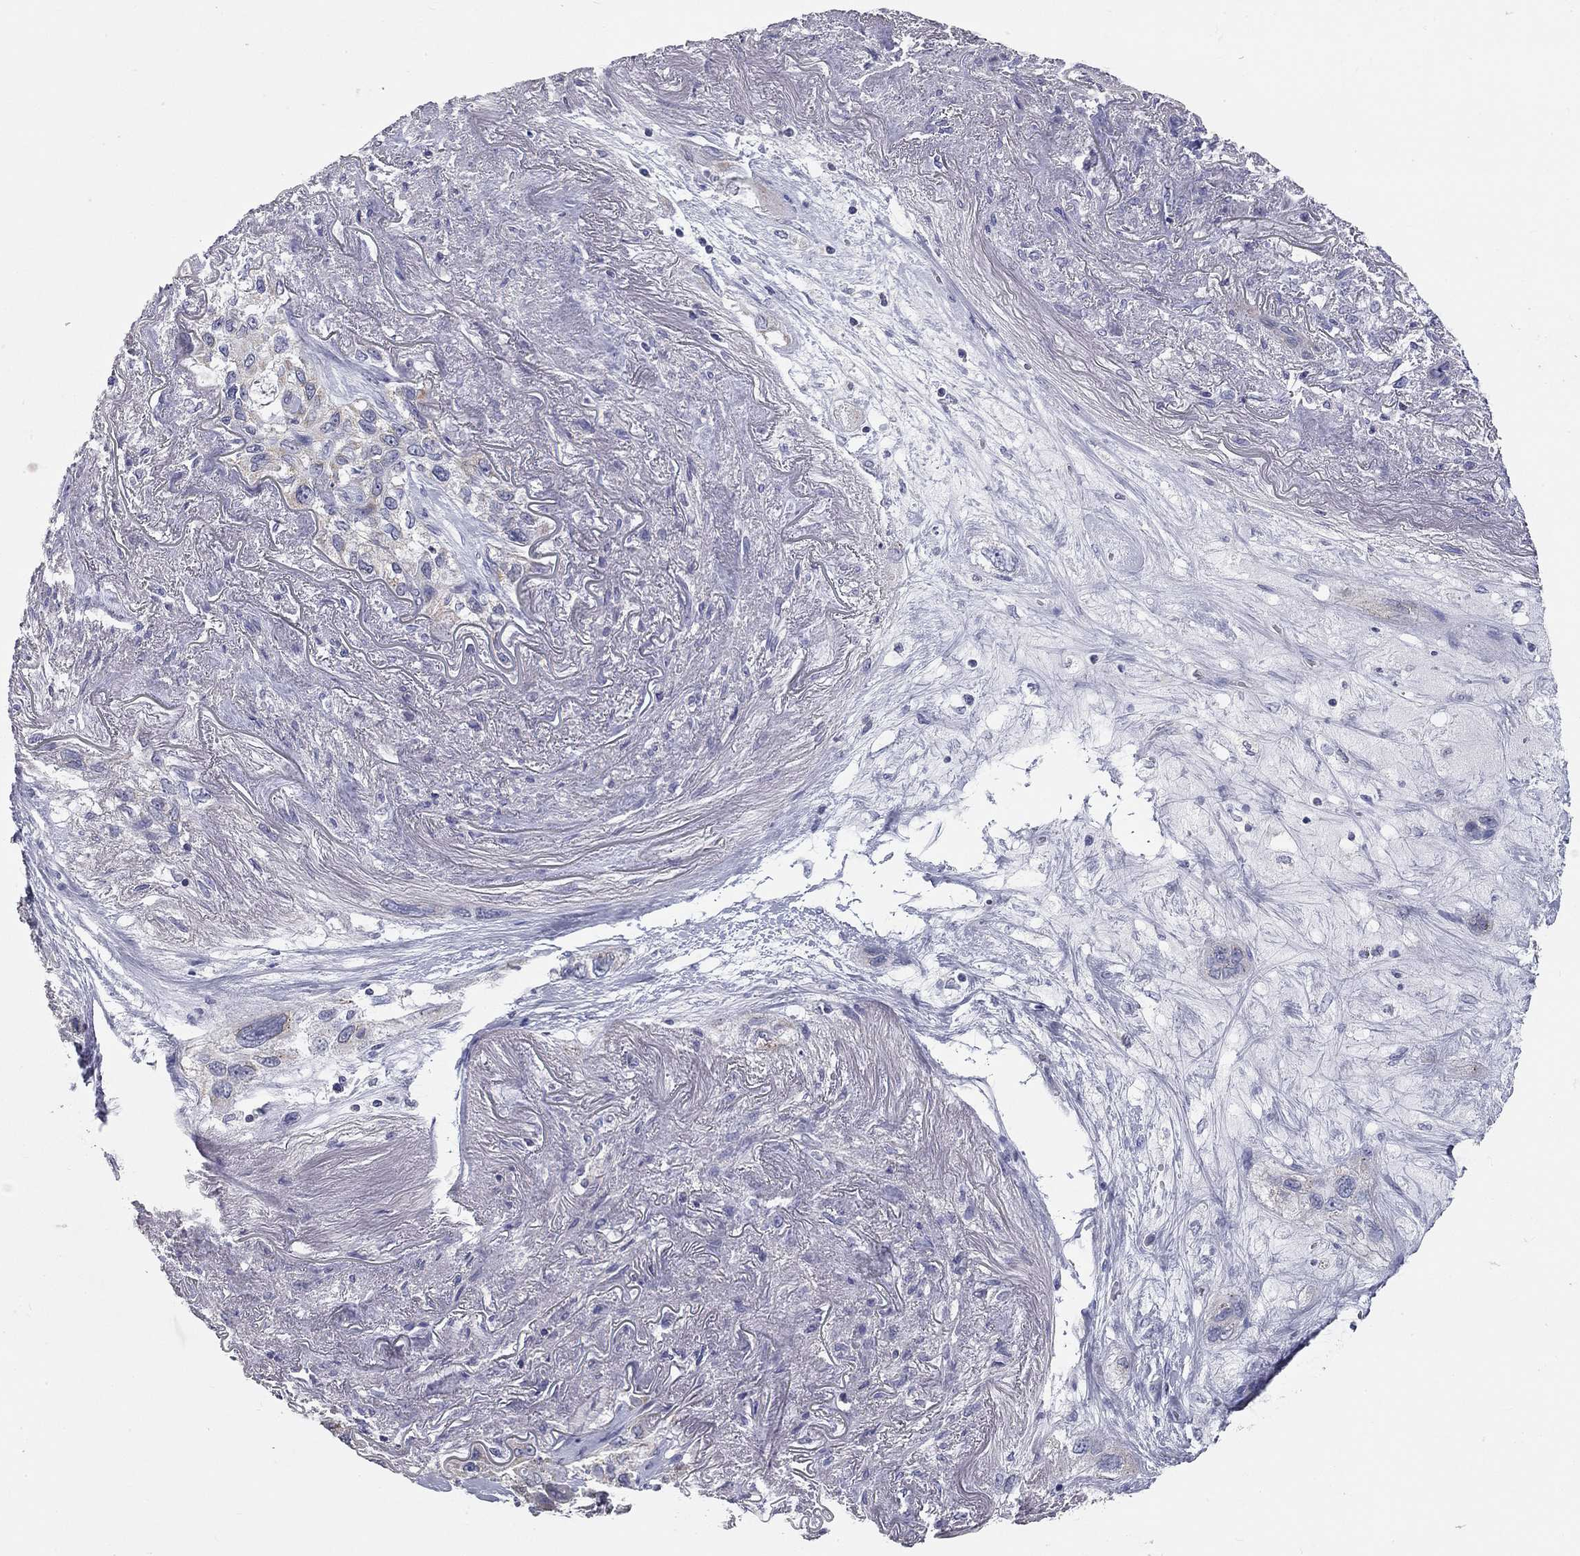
{"staining": {"intensity": "weak", "quantity": "<25%", "location": "cytoplasmic/membranous"}, "tissue": "lung cancer", "cell_type": "Tumor cells", "image_type": "cancer", "snomed": [{"axis": "morphology", "description": "Squamous cell carcinoma, NOS"}, {"axis": "topography", "description": "Lung"}], "caption": "Immunohistochemistry (IHC) micrograph of neoplastic tissue: squamous cell carcinoma (lung) stained with DAB (3,3'-diaminobenzidine) reveals no significant protein staining in tumor cells.", "gene": "CFAP161", "patient": {"sex": "female", "age": 70}}